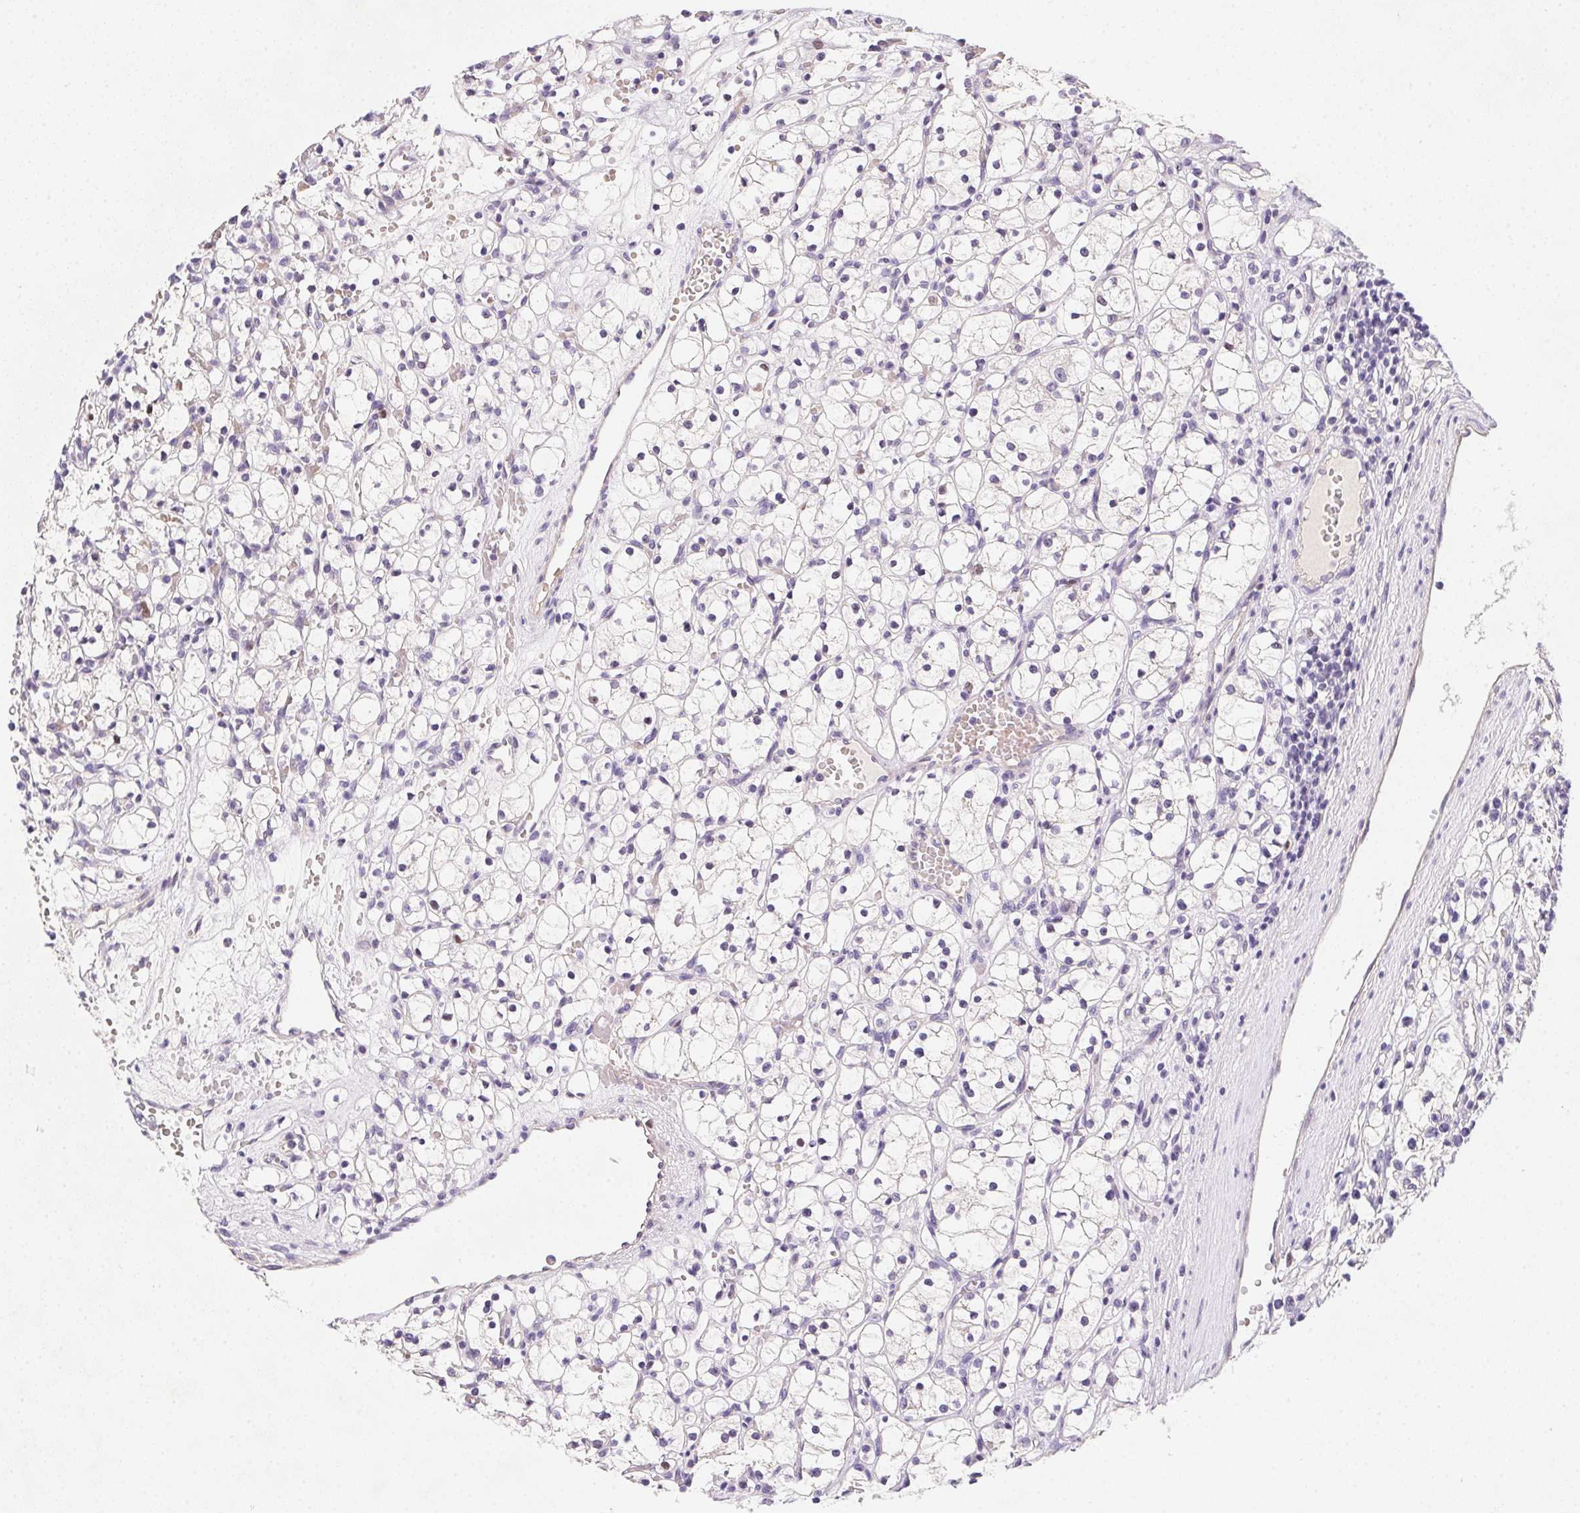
{"staining": {"intensity": "negative", "quantity": "none", "location": "none"}, "tissue": "renal cancer", "cell_type": "Tumor cells", "image_type": "cancer", "snomed": [{"axis": "morphology", "description": "Adenocarcinoma, NOS"}, {"axis": "topography", "description": "Kidney"}], "caption": "Histopathology image shows no protein staining in tumor cells of renal cancer tissue.", "gene": "HELLS", "patient": {"sex": "female", "age": 59}}